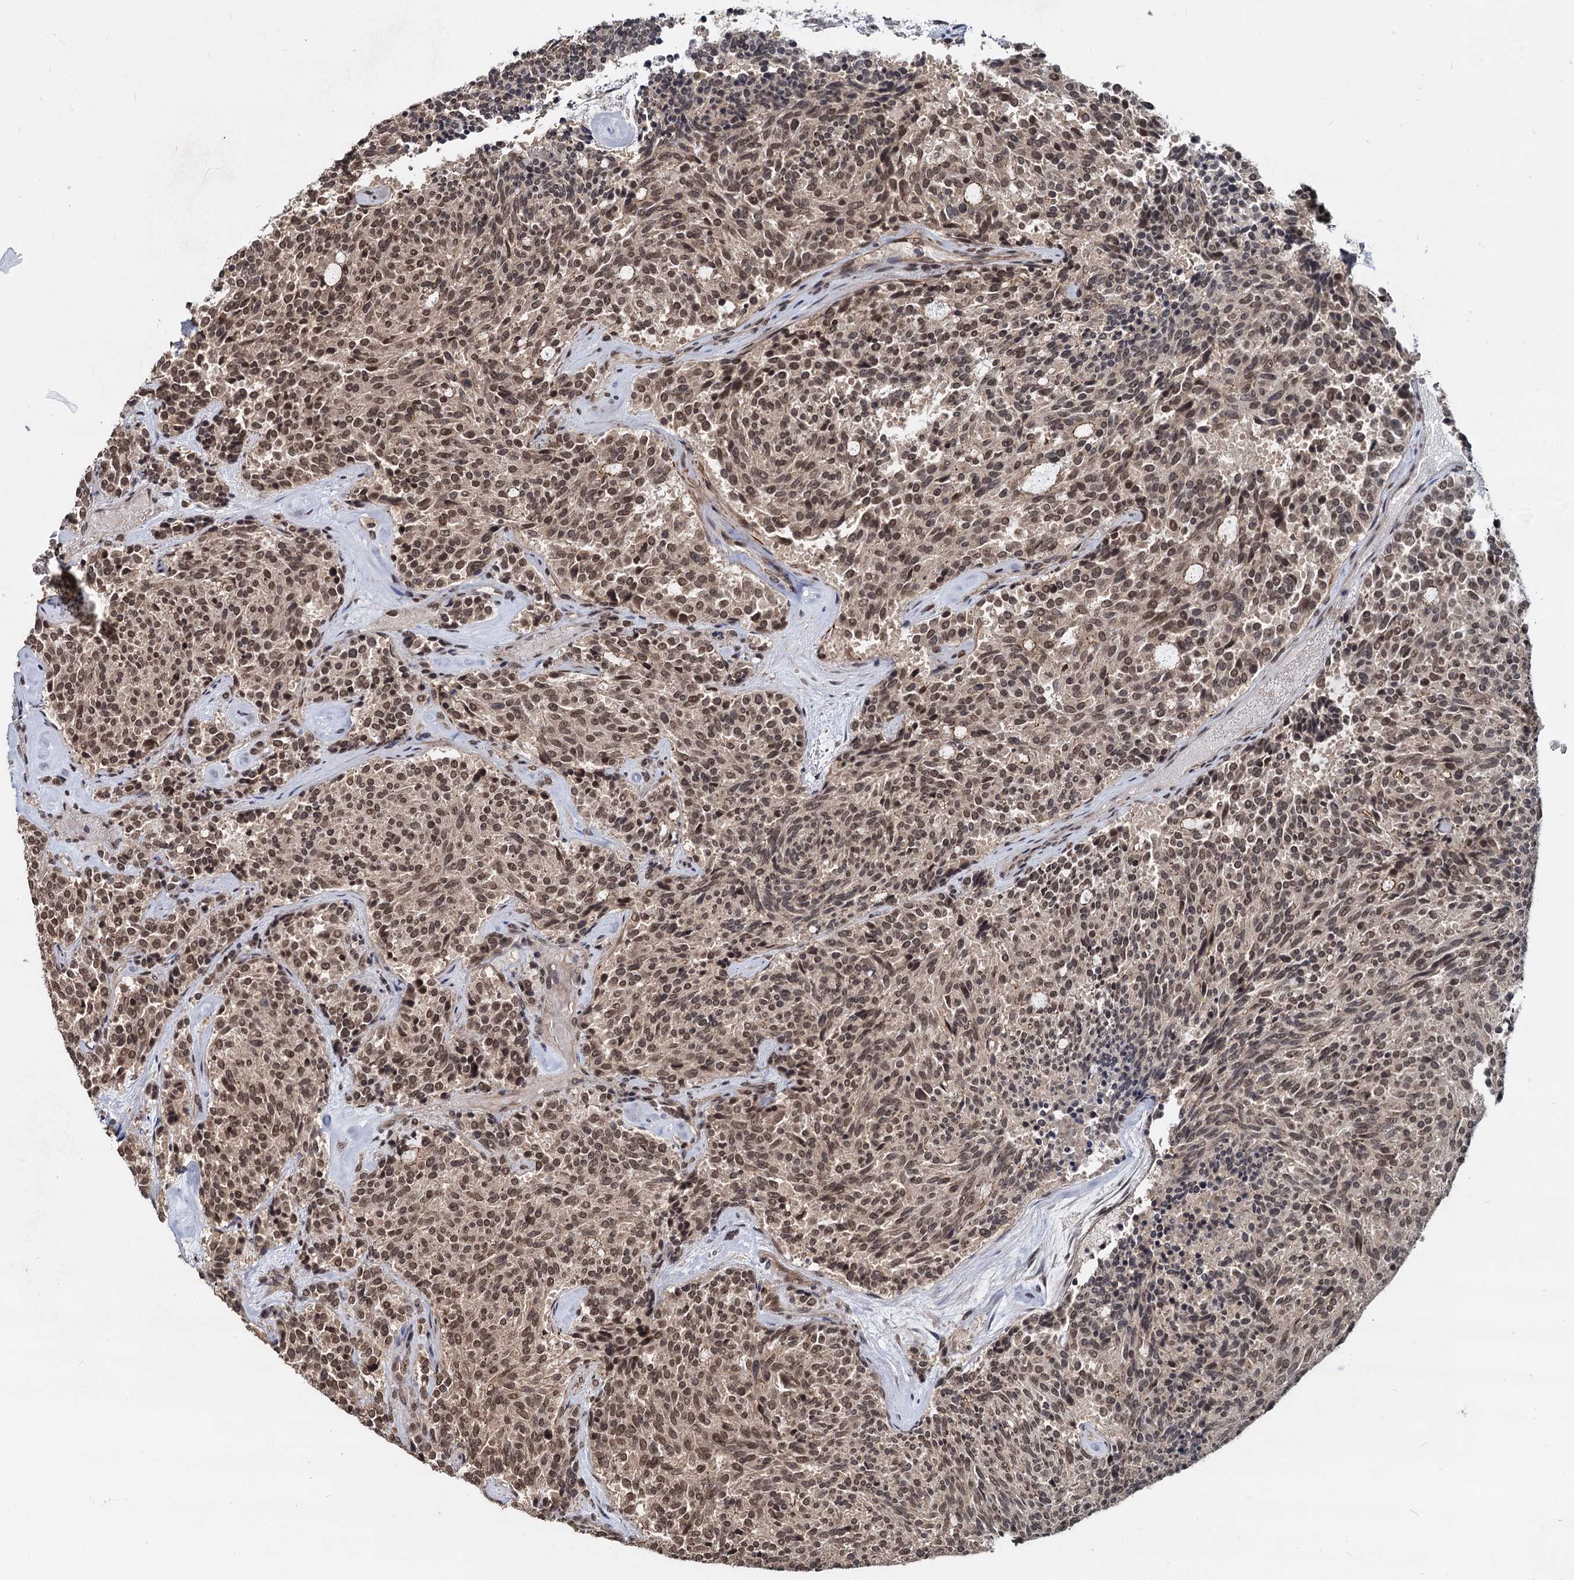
{"staining": {"intensity": "moderate", "quantity": ">75%", "location": "nuclear"}, "tissue": "carcinoid", "cell_type": "Tumor cells", "image_type": "cancer", "snomed": [{"axis": "morphology", "description": "Carcinoid, malignant, NOS"}, {"axis": "topography", "description": "Pancreas"}], "caption": "Malignant carcinoid stained with IHC shows moderate nuclear positivity in approximately >75% of tumor cells. (DAB (3,3'-diaminobenzidine) = brown stain, brightfield microscopy at high magnification).", "gene": "FAM216B", "patient": {"sex": "female", "age": 54}}